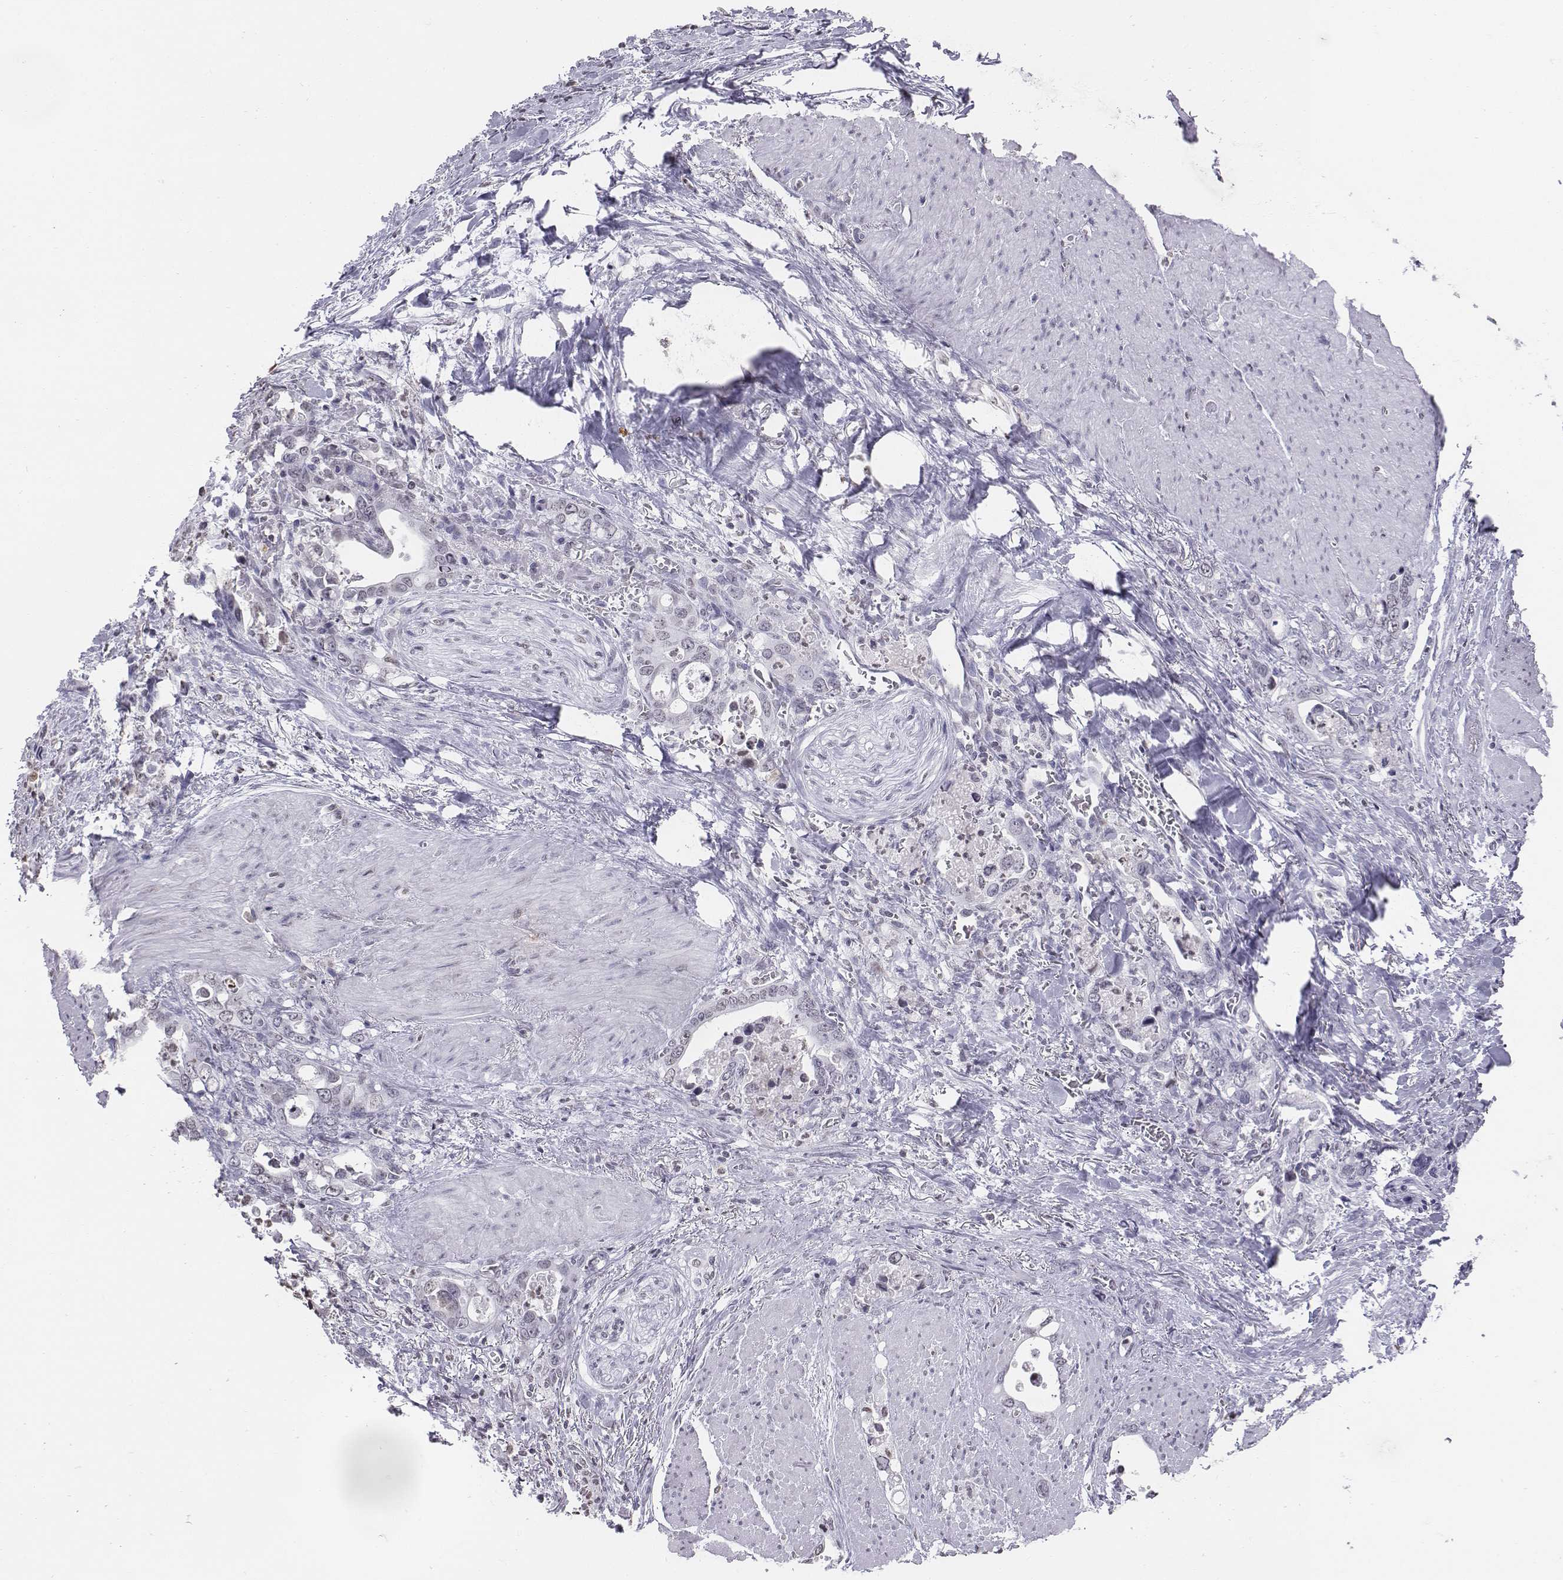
{"staining": {"intensity": "negative", "quantity": "none", "location": "none"}, "tissue": "stomach cancer", "cell_type": "Tumor cells", "image_type": "cancer", "snomed": [{"axis": "morphology", "description": "Normal tissue, NOS"}, {"axis": "morphology", "description": "Adenocarcinoma, NOS"}, {"axis": "topography", "description": "Esophagus"}, {"axis": "topography", "description": "Stomach, upper"}], "caption": "IHC photomicrograph of neoplastic tissue: adenocarcinoma (stomach) stained with DAB reveals no significant protein positivity in tumor cells.", "gene": "BARHL1", "patient": {"sex": "male", "age": 74}}